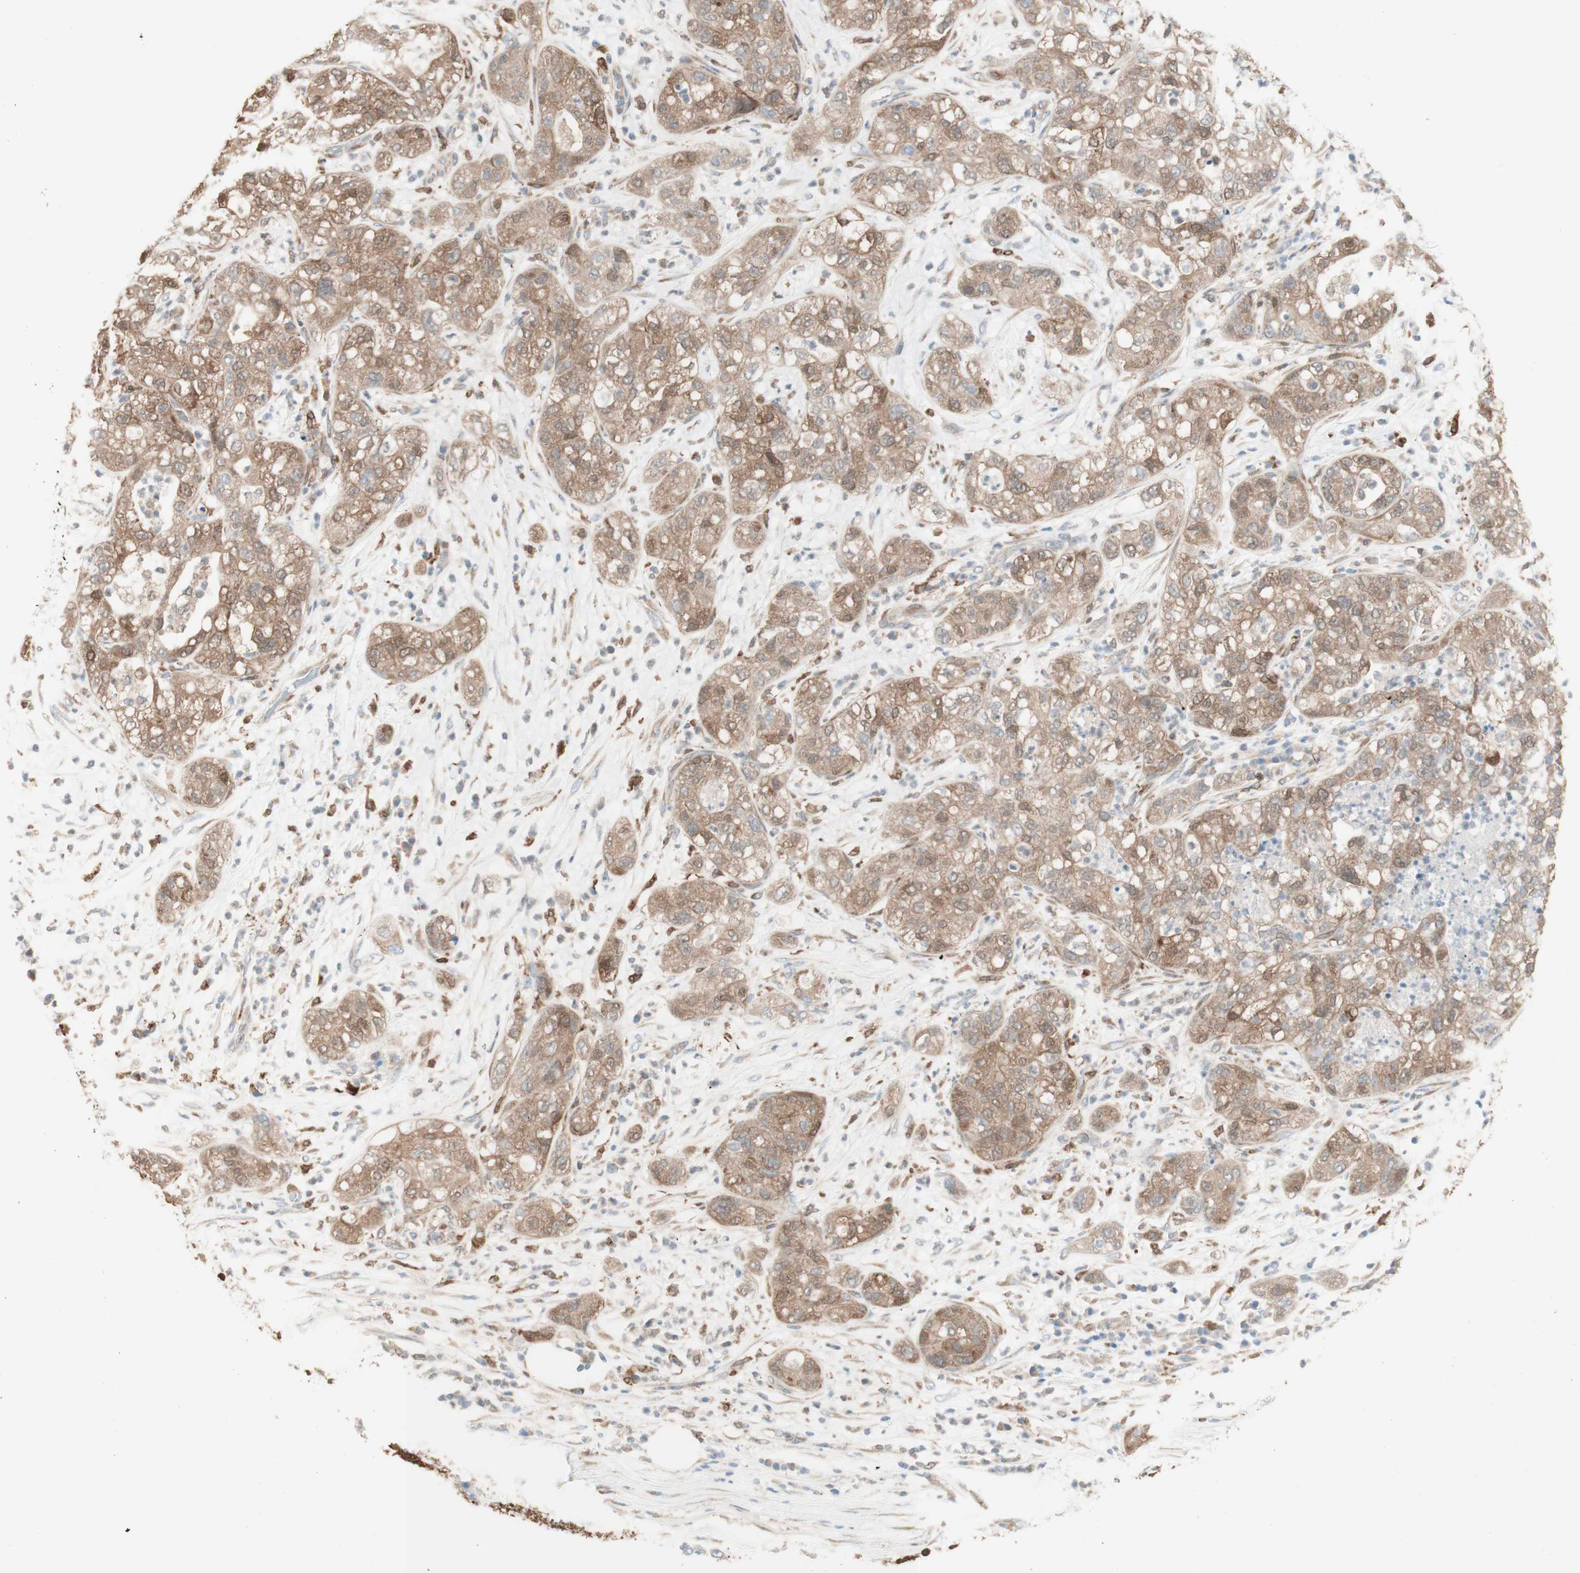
{"staining": {"intensity": "moderate", "quantity": ">75%", "location": "cytoplasmic/membranous"}, "tissue": "pancreatic cancer", "cell_type": "Tumor cells", "image_type": "cancer", "snomed": [{"axis": "morphology", "description": "Adenocarcinoma, NOS"}, {"axis": "topography", "description": "Pancreas"}], "caption": "A high-resolution image shows immunohistochemistry staining of pancreatic adenocarcinoma, which displays moderate cytoplasmic/membranous staining in about >75% of tumor cells. Nuclei are stained in blue.", "gene": "COMT", "patient": {"sex": "female", "age": 78}}